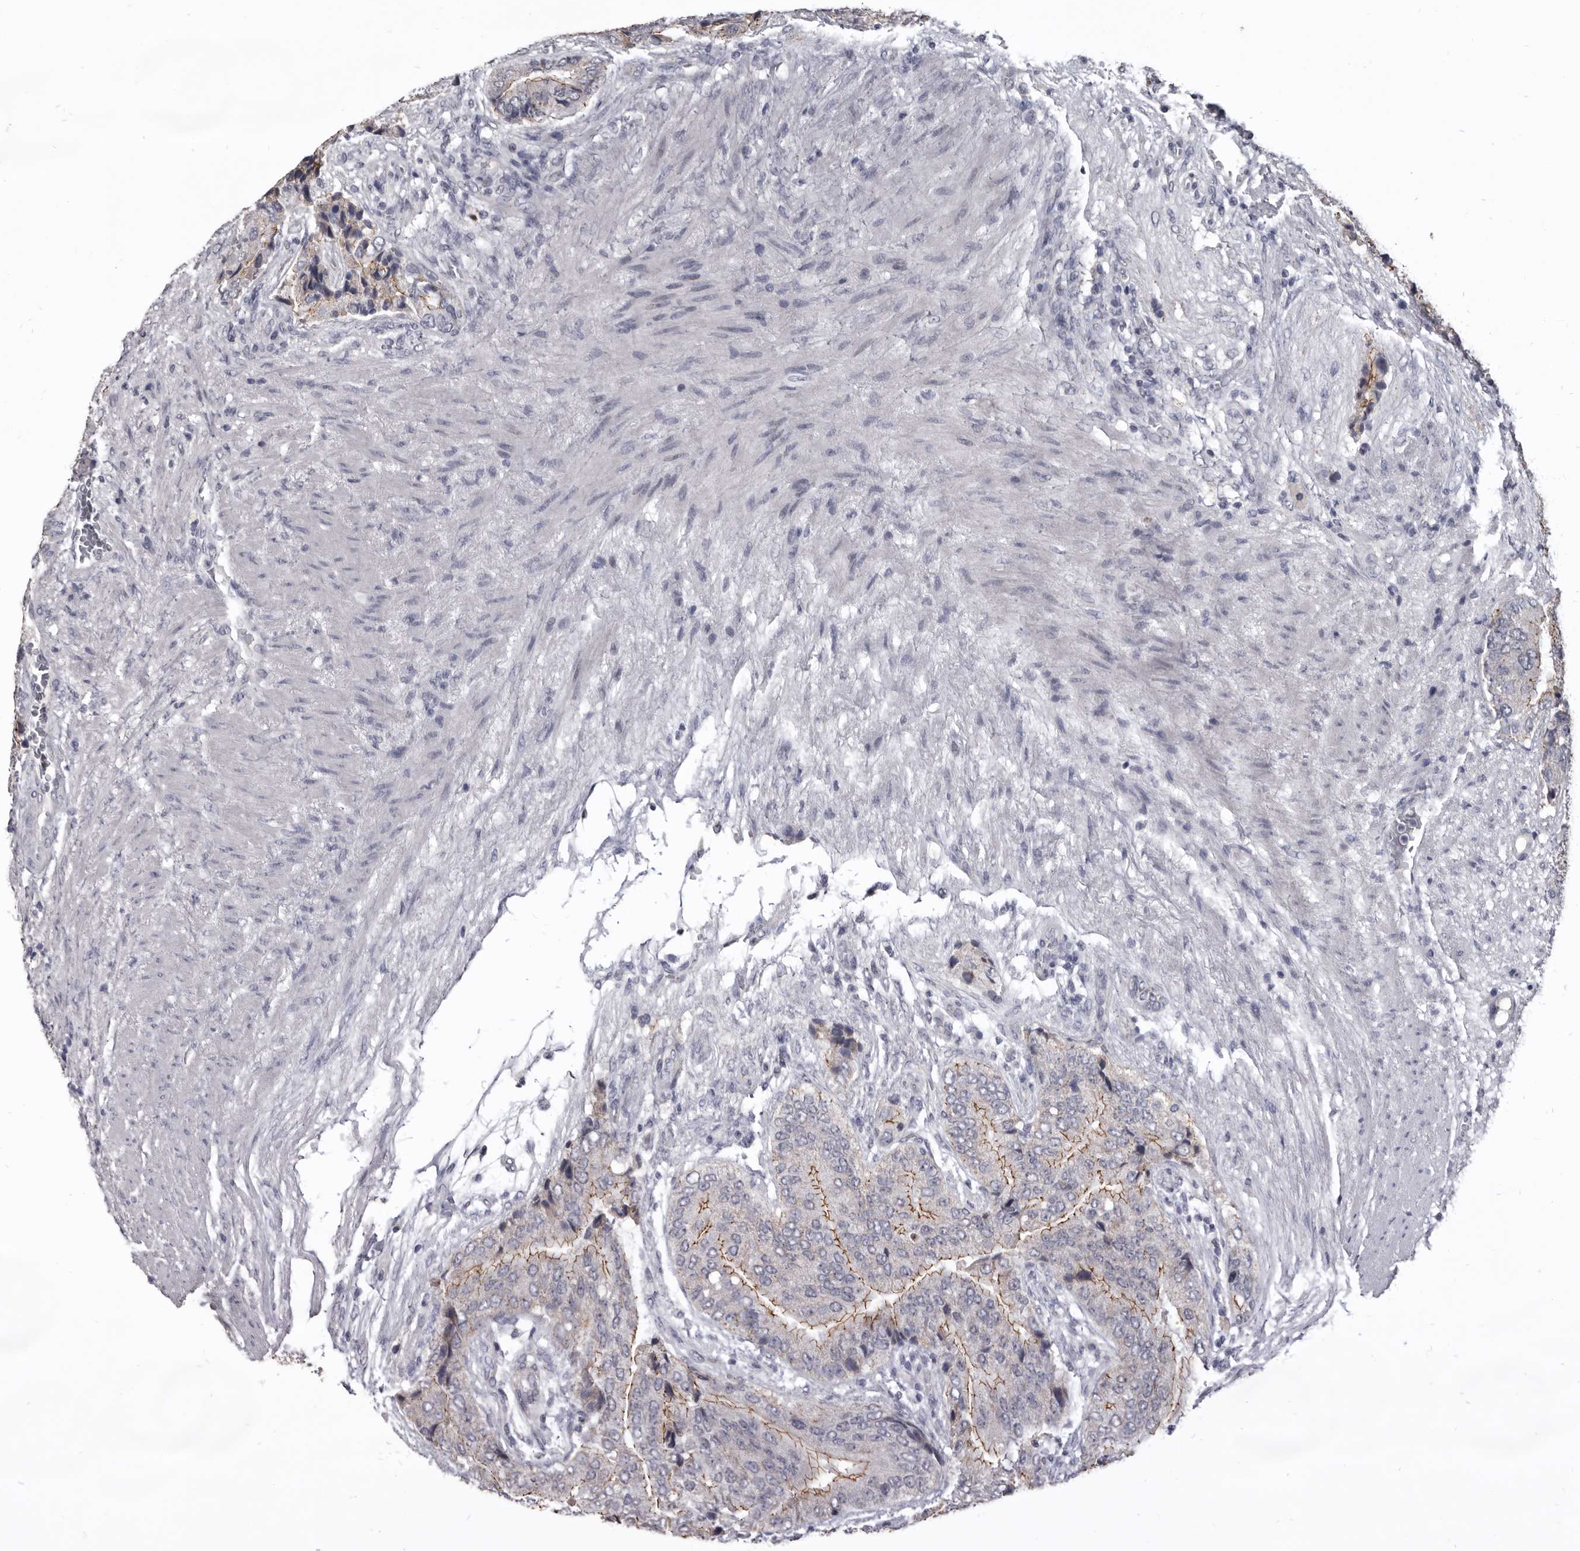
{"staining": {"intensity": "moderate", "quantity": "25%-75%", "location": "cytoplasmic/membranous"}, "tissue": "prostate cancer", "cell_type": "Tumor cells", "image_type": "cancer", "snomed": [{"axis": "morphology", "description": "Adenocarcinoma, High grade"}, {"axis": "topography", "description": "Prostate"}], "caption": "Tumor cells display moderate cytoplasmic/membranous staining in approximately 25%-75% of cells in prostate cancer (high-grade adenocarcinoma).", "gene": "CGN", "patient": {"sex": "male", "age": 70}}